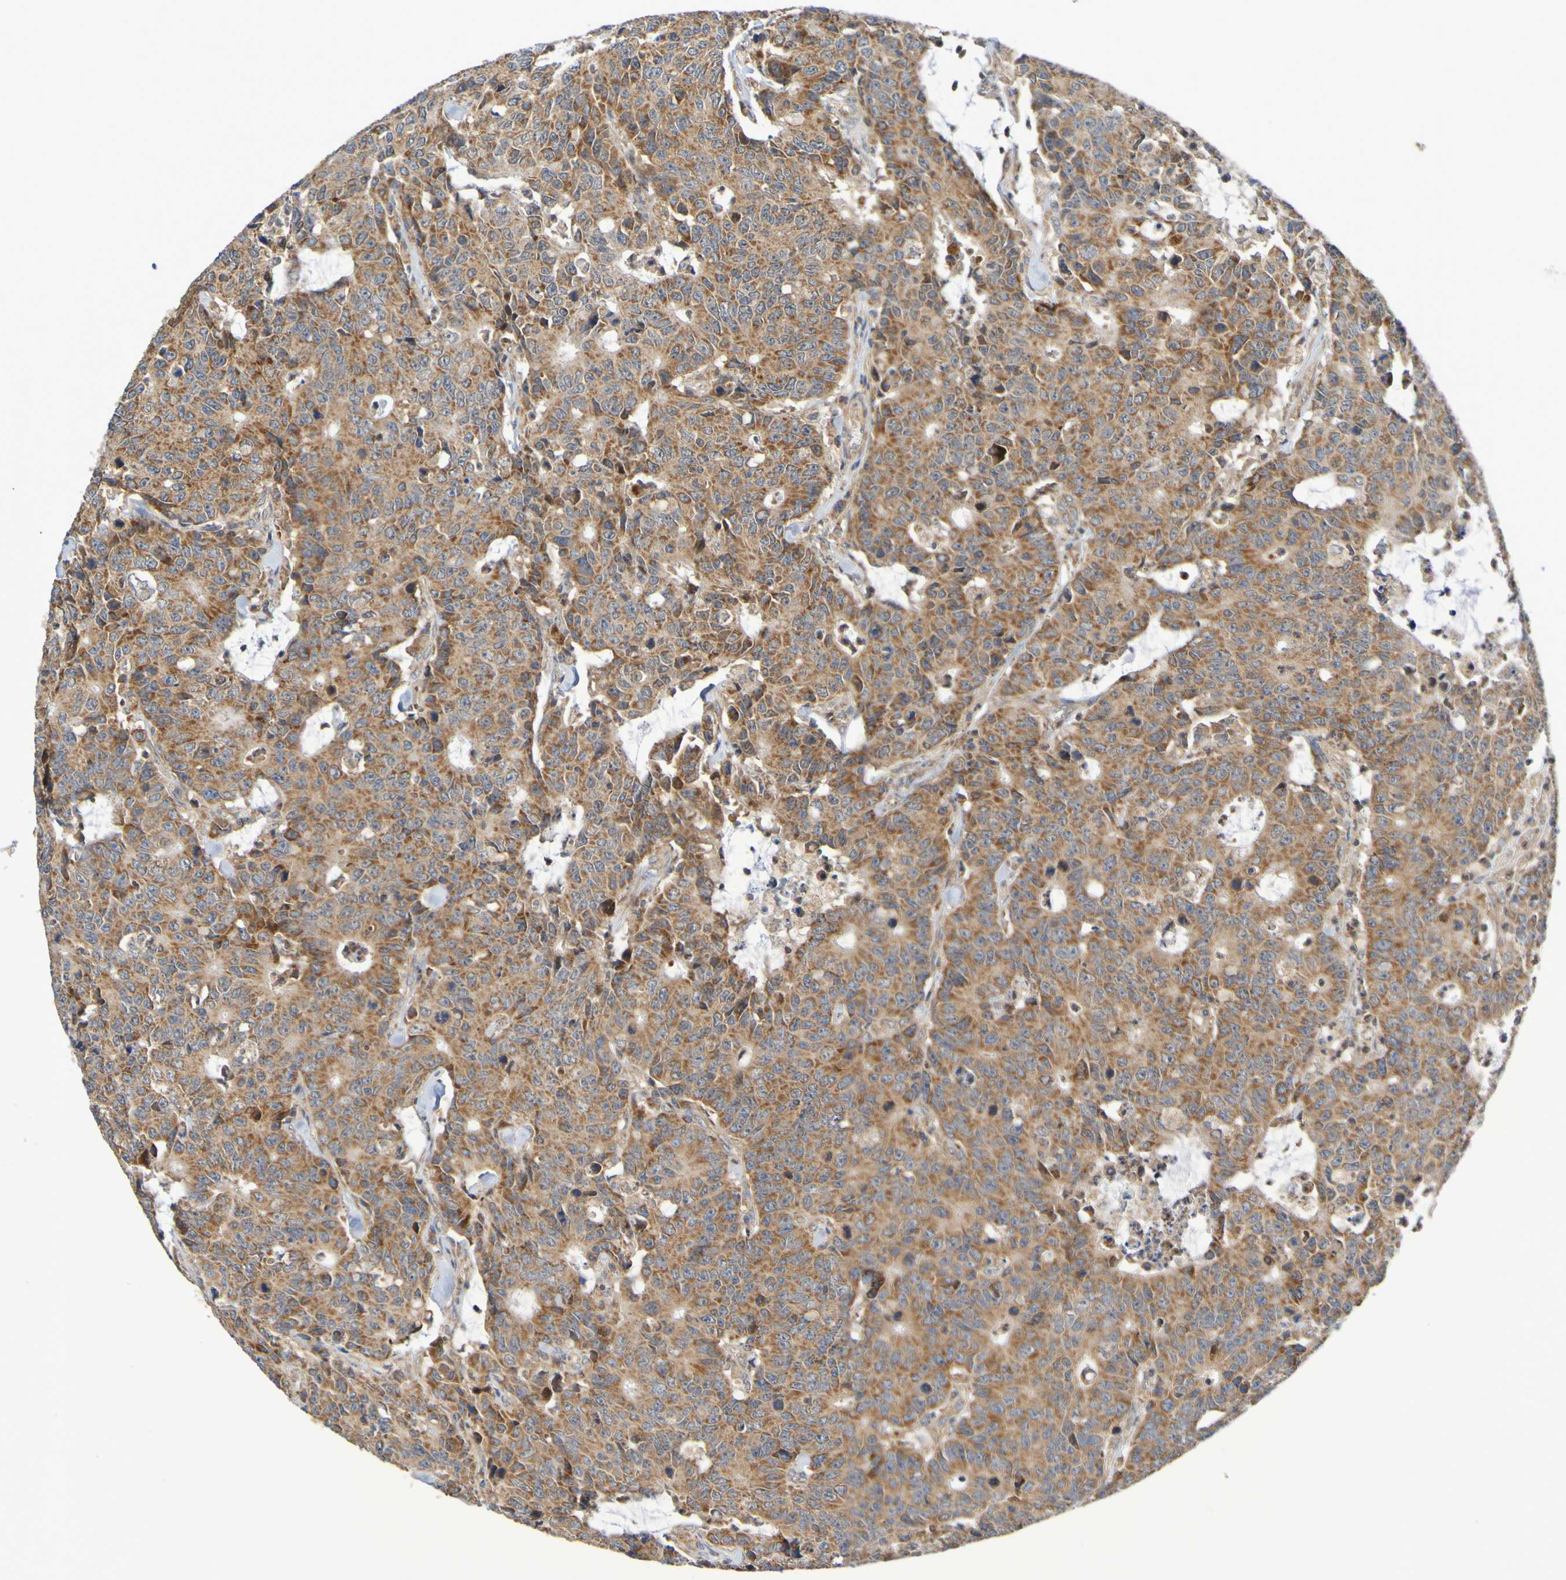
{"staining": {"intensity": "strong", "quantity": ">75%", "location": "cytoplasmic/membranous"}, "tissue": "colorectal cancer", "cell_type": "Tumor cells", "image_type": "cancer", "snomed": [{"axis": "morphology", "description": "Adenocarcinoma, NOS"}, {"axis": "topography", "description": "Colon"}], "caption": "Adenocarcinoma (colorectal) was stained to show a protein in brown. There is high levels of strong cytoplasmic/membranous positivity in approximately >75% of tumor cells.", "gene": "CCDC51", "patient": {"sex": "female", "age": 86}}